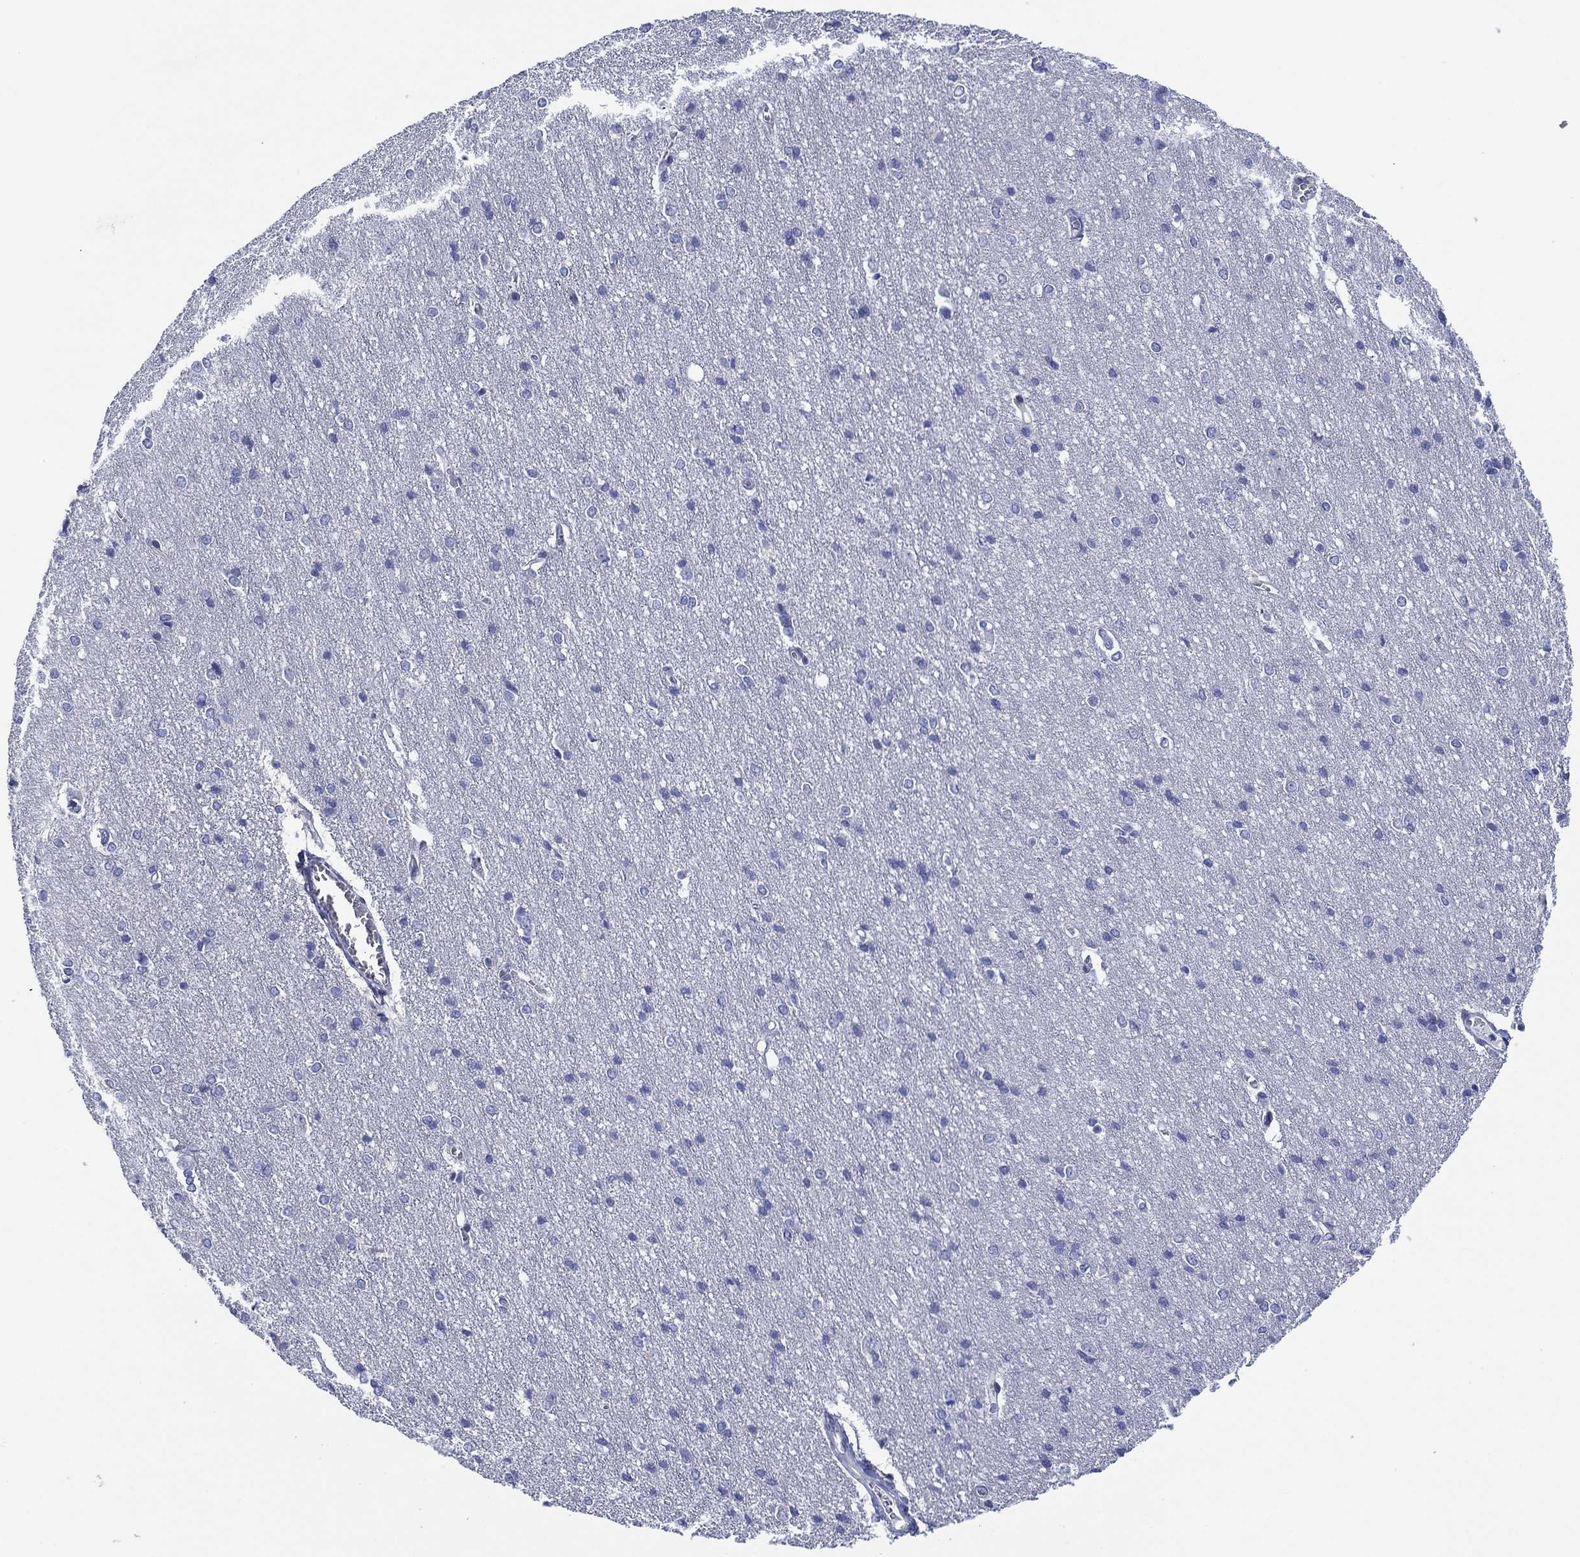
{"staining": {"intensity": "negative", "quantity": "none", "location": "none"}, "tissue": "cerebral cortex", "cell_type": "Endothelial cells", "image_type": "normal", "snomed": [{"axis": "morphology", "description": "Normal tissue, NOS"}, {"axis": "topography", "description": "Cerebral cortex"}], "caption": "This is an immunohistochemistry (IHC) photomicrograph of normal cerebral cortex. There is no positivity in endothelial cells.", "gene": "SVEP1", "patient": {"sex": "male", "age": 37}}